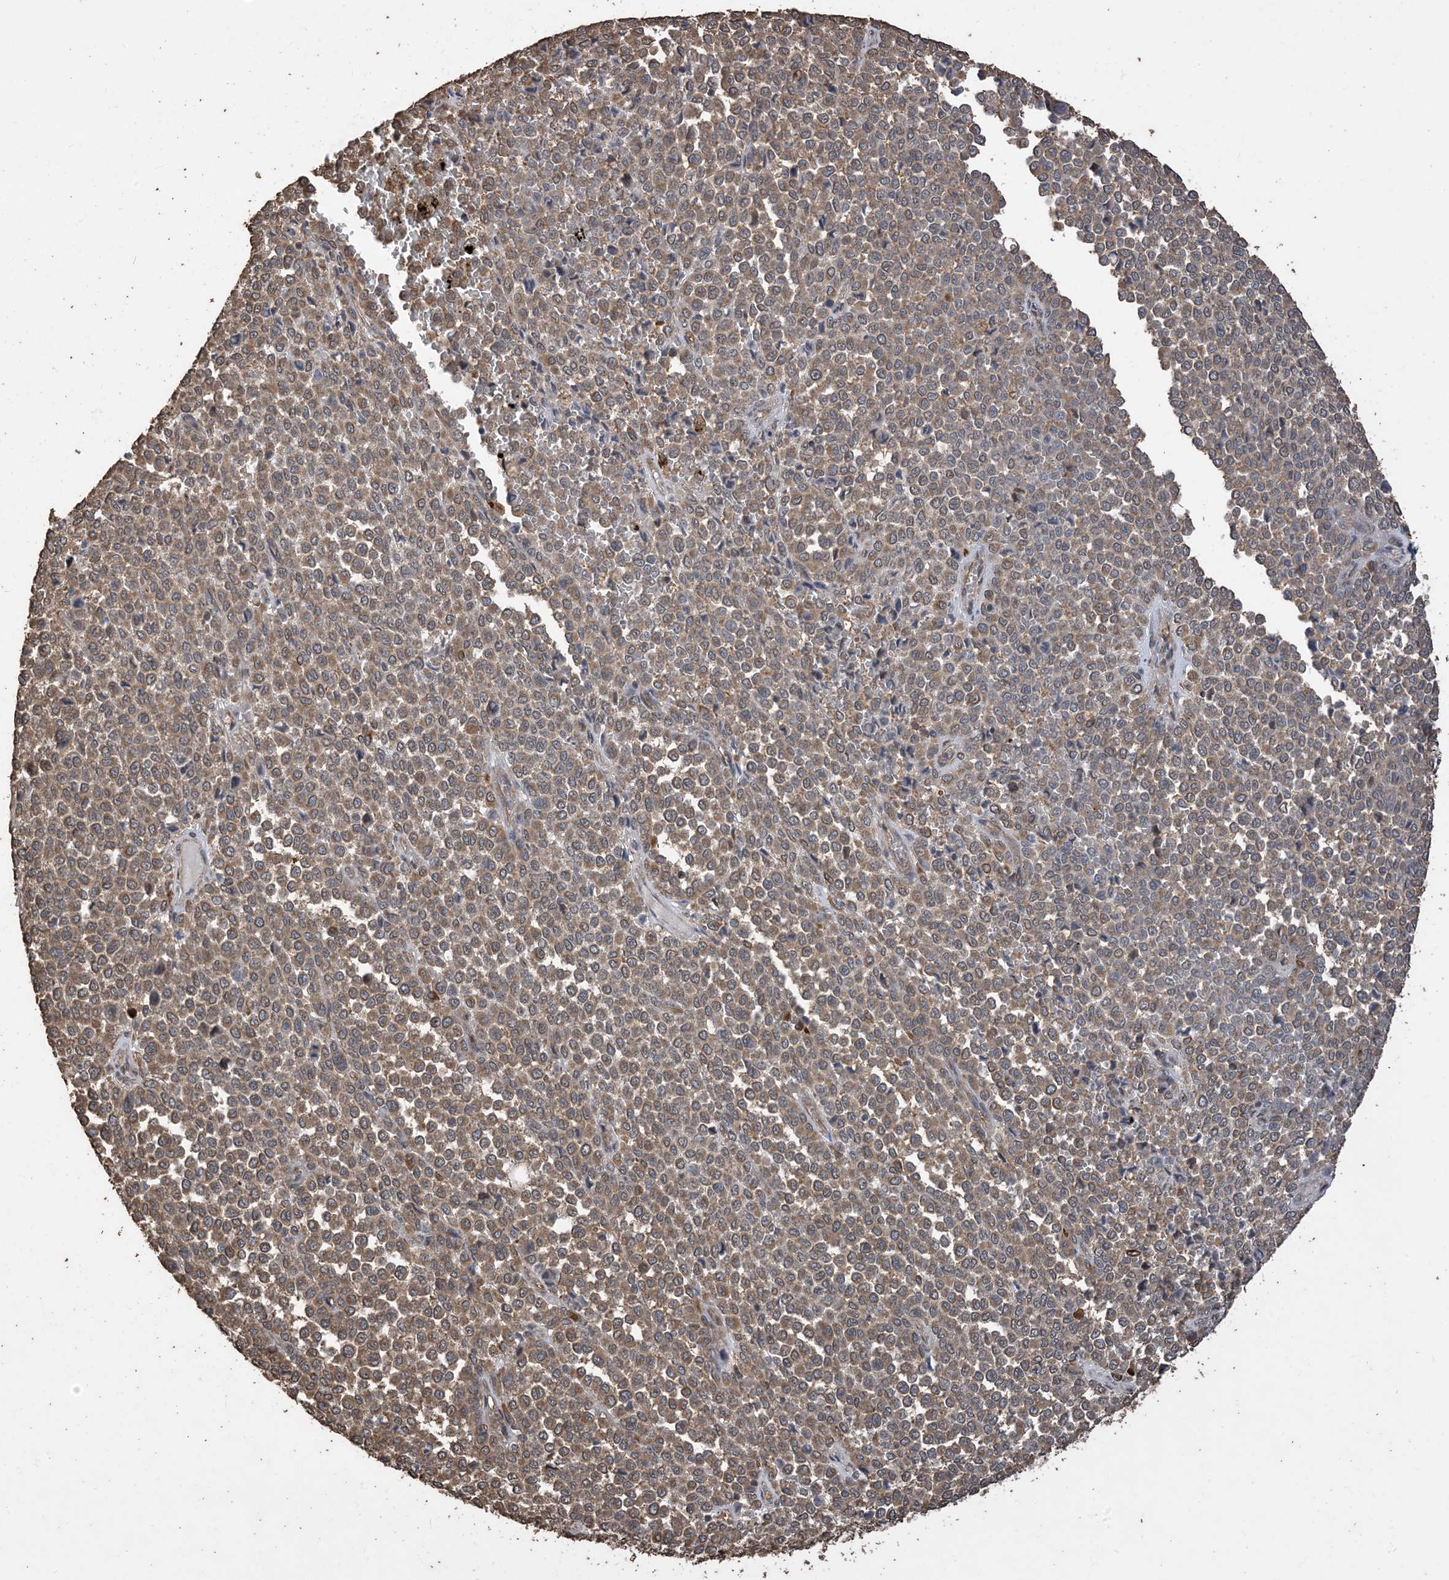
{"staining": {"intensity": "moderate", "quantity": ">75%", "location": "cytoplasmic/membranous"}, "tissue": "melanoma", "cell_type": "Tumor cells", "image_type": "cancer", "snomed": [{"axis": "morphology", "description": "Malignant melanoma, Metastatic site"}, {"axis": "topography", "description": "Pancreas"}], "caption": "A brown stain labels moderate cytoplasmic/membranous expression of a protein in malignant melanoma (metastatic site) tumor cells.", "gene": "ZKSCAN5", "patient": {"sex": "female", "age": 30}}